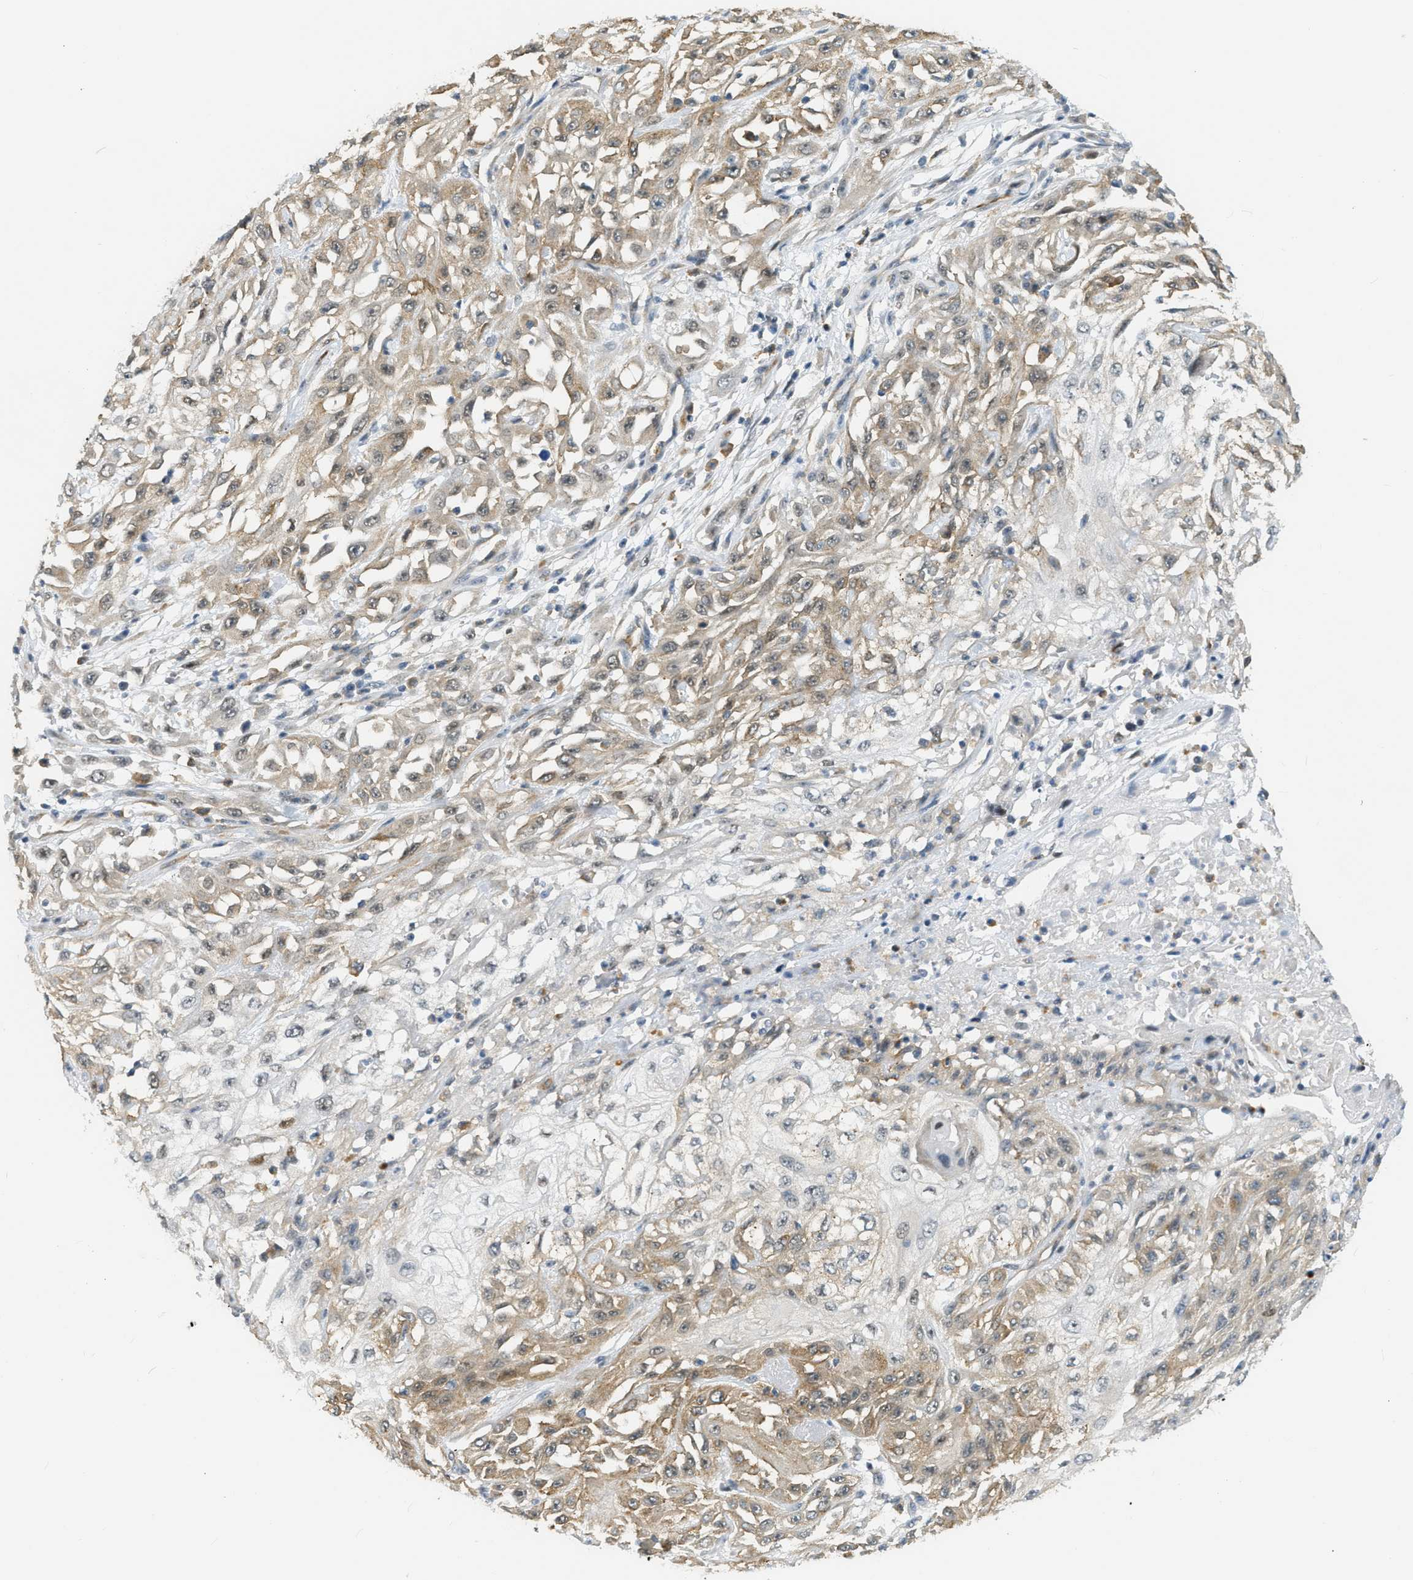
{"staining": {"intensity": "moderate", "quantity": ">75%", "location": "cytoplasmic/membranous"}, "tissue": "skin cancer", "cell_type": "Tumor cells", "image_type": "cancer", "snomed": [{"axis": "morphology", "description": "Squamous cell carcinoma, NOS"}, {"axis": "morphology", "description": "Squamous cell carcinoma, metastatic, NOS"}, {"axis": "topography", "description": "Skin"}, {"axis": "topography", "description": "Lymph node"}], "caption": "The immunohistochemical stain shows moderate cytoplasmic/membranous positivity in tumor cells of skin metastatic squamous cell carcinoma tissue. (DAB (3,3'-diaminobenzidine) IHC, brown staining for protein, blue staining for nuclei).", "gene": "ZNF408", "patient": {"sex": "male", "age": 75}}